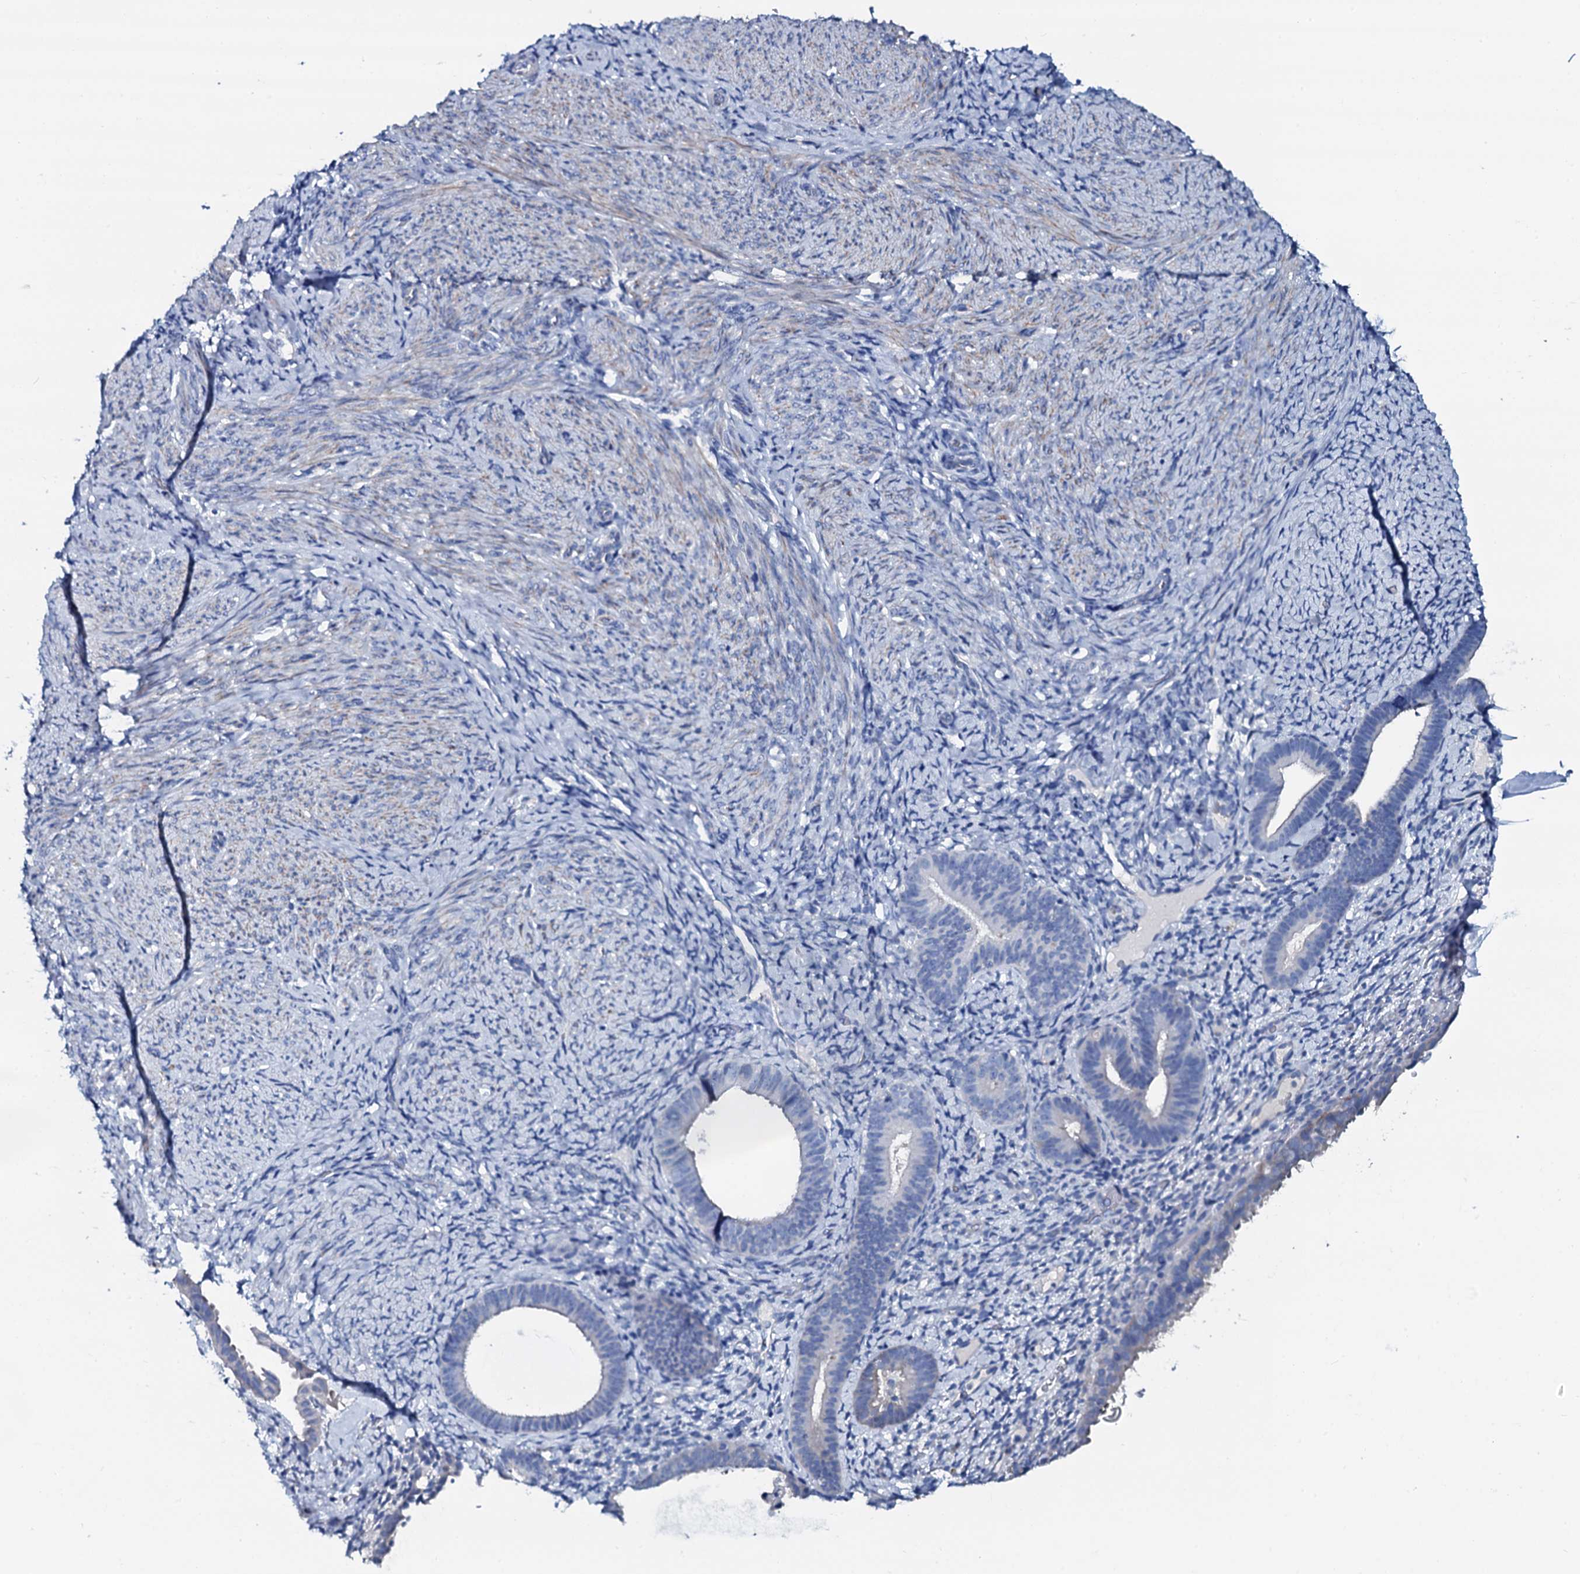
{"staining": {"intensity": "negative", "quantity": "none", "location": "none"}, "tissue": "endometrium", "cell_type": "Cells in endometrial stroma", "image_type": "normal", "snomed": [{"axis": "morphology", "description": "Normal tissue, NOS"}, {"axis": "topography", "description": "Endometrium"}], "caption": "This is an immunohistochemistry (IHC) histopathology image of unremarkable human endometrium. There is no positivity in cells in endometrial stroma.", "gene": "GYS2", "patient": {"sex": "female", "age": 65}}